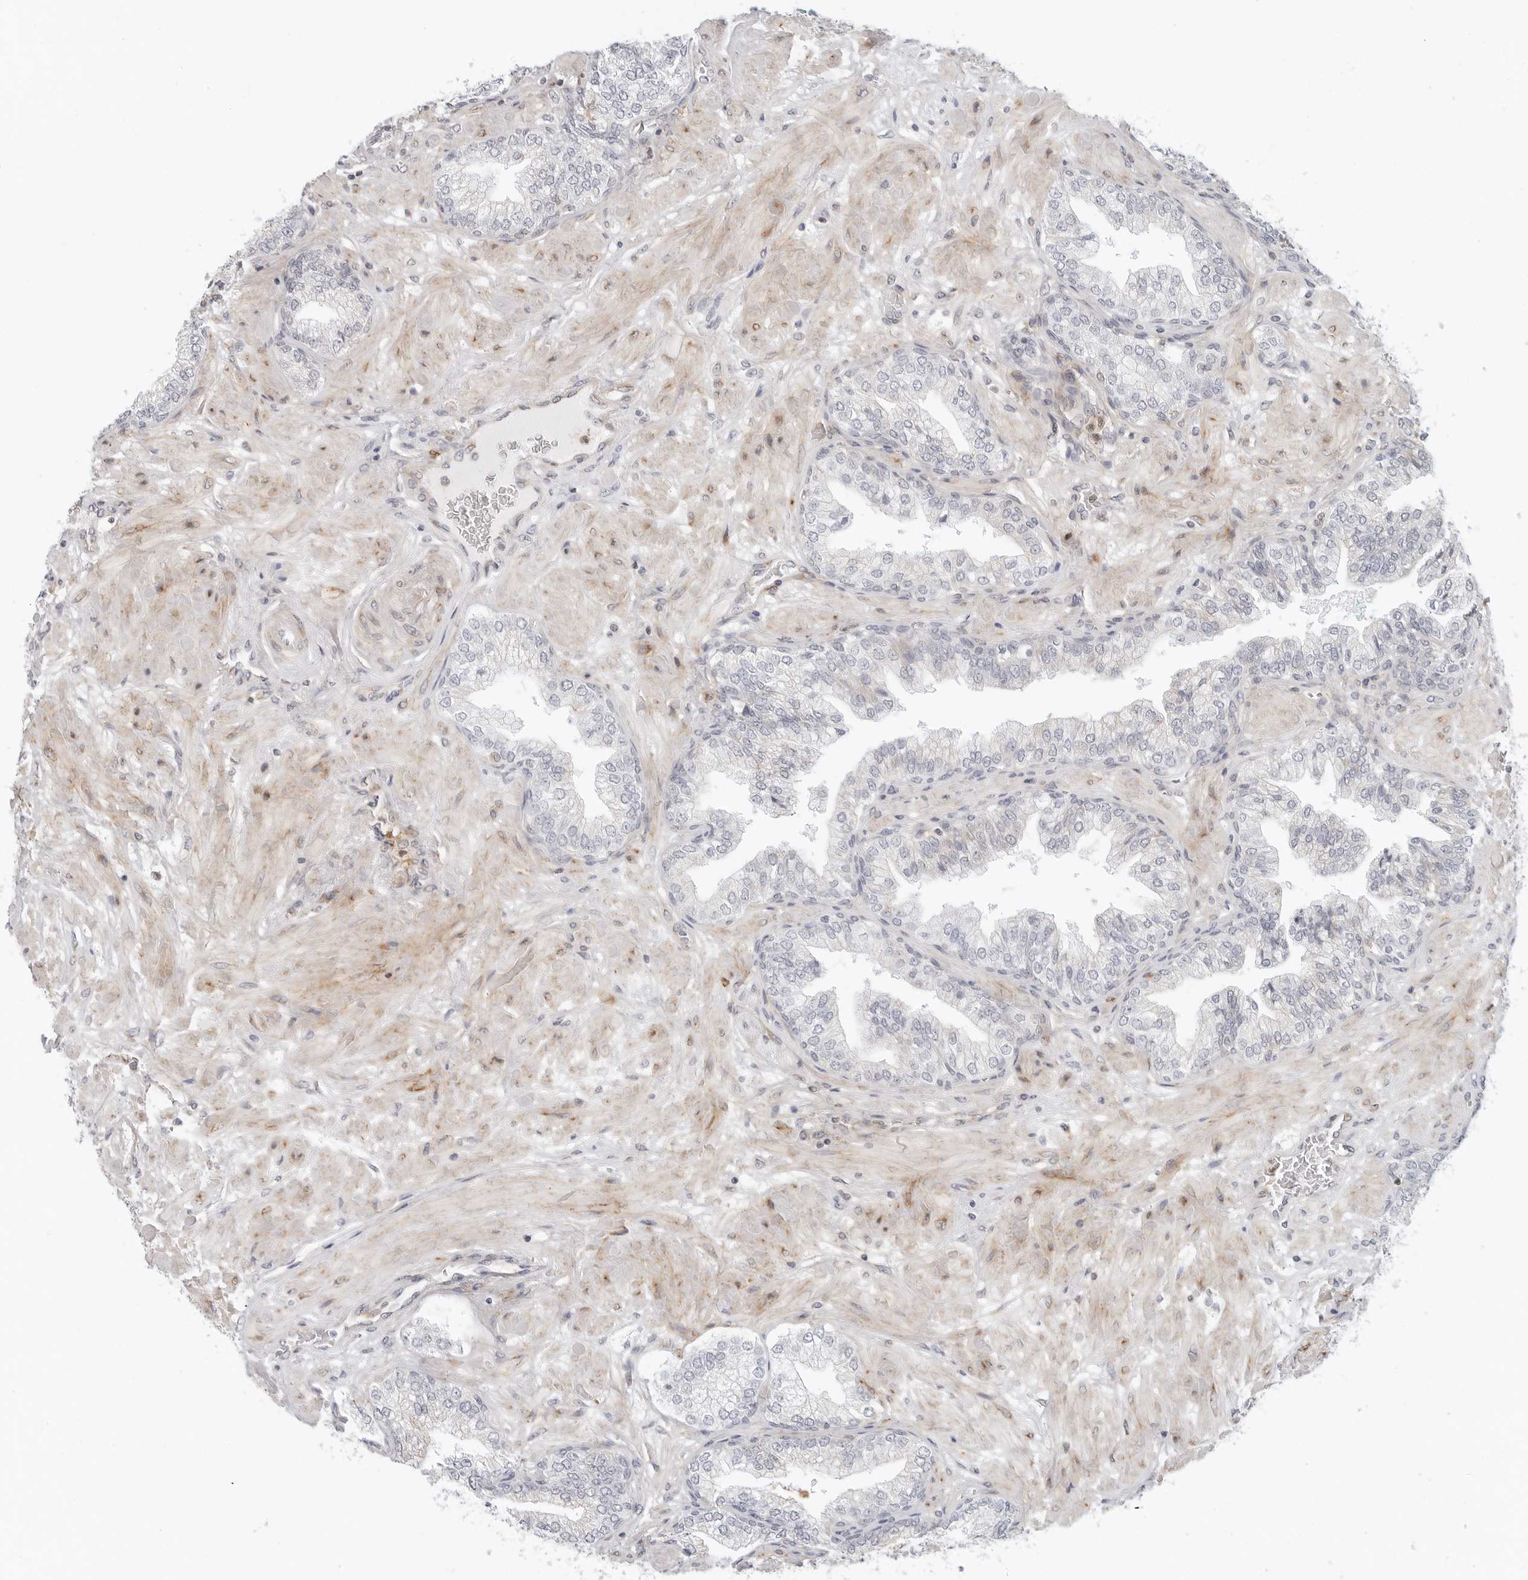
{"staining": {"intensity": "negative", "quantity": "none", "location": "none"}, "tissue": "prostate cancer", "cell_type": "Tumor cells", "image_type": "cancer", "snomed": [{"axis": "morphology", "description": "Adenocarcinoma, High grade"}, {"axis": "topography", "description": "Prostate"}], "caption": "Protein analysis of prostate cancer (adenocarcinoma (high-grade)) demonstrates no significant staining in tumor cells.", "gene": "C1QTNF1", "patient": {"sex": "male", "age": 59}}